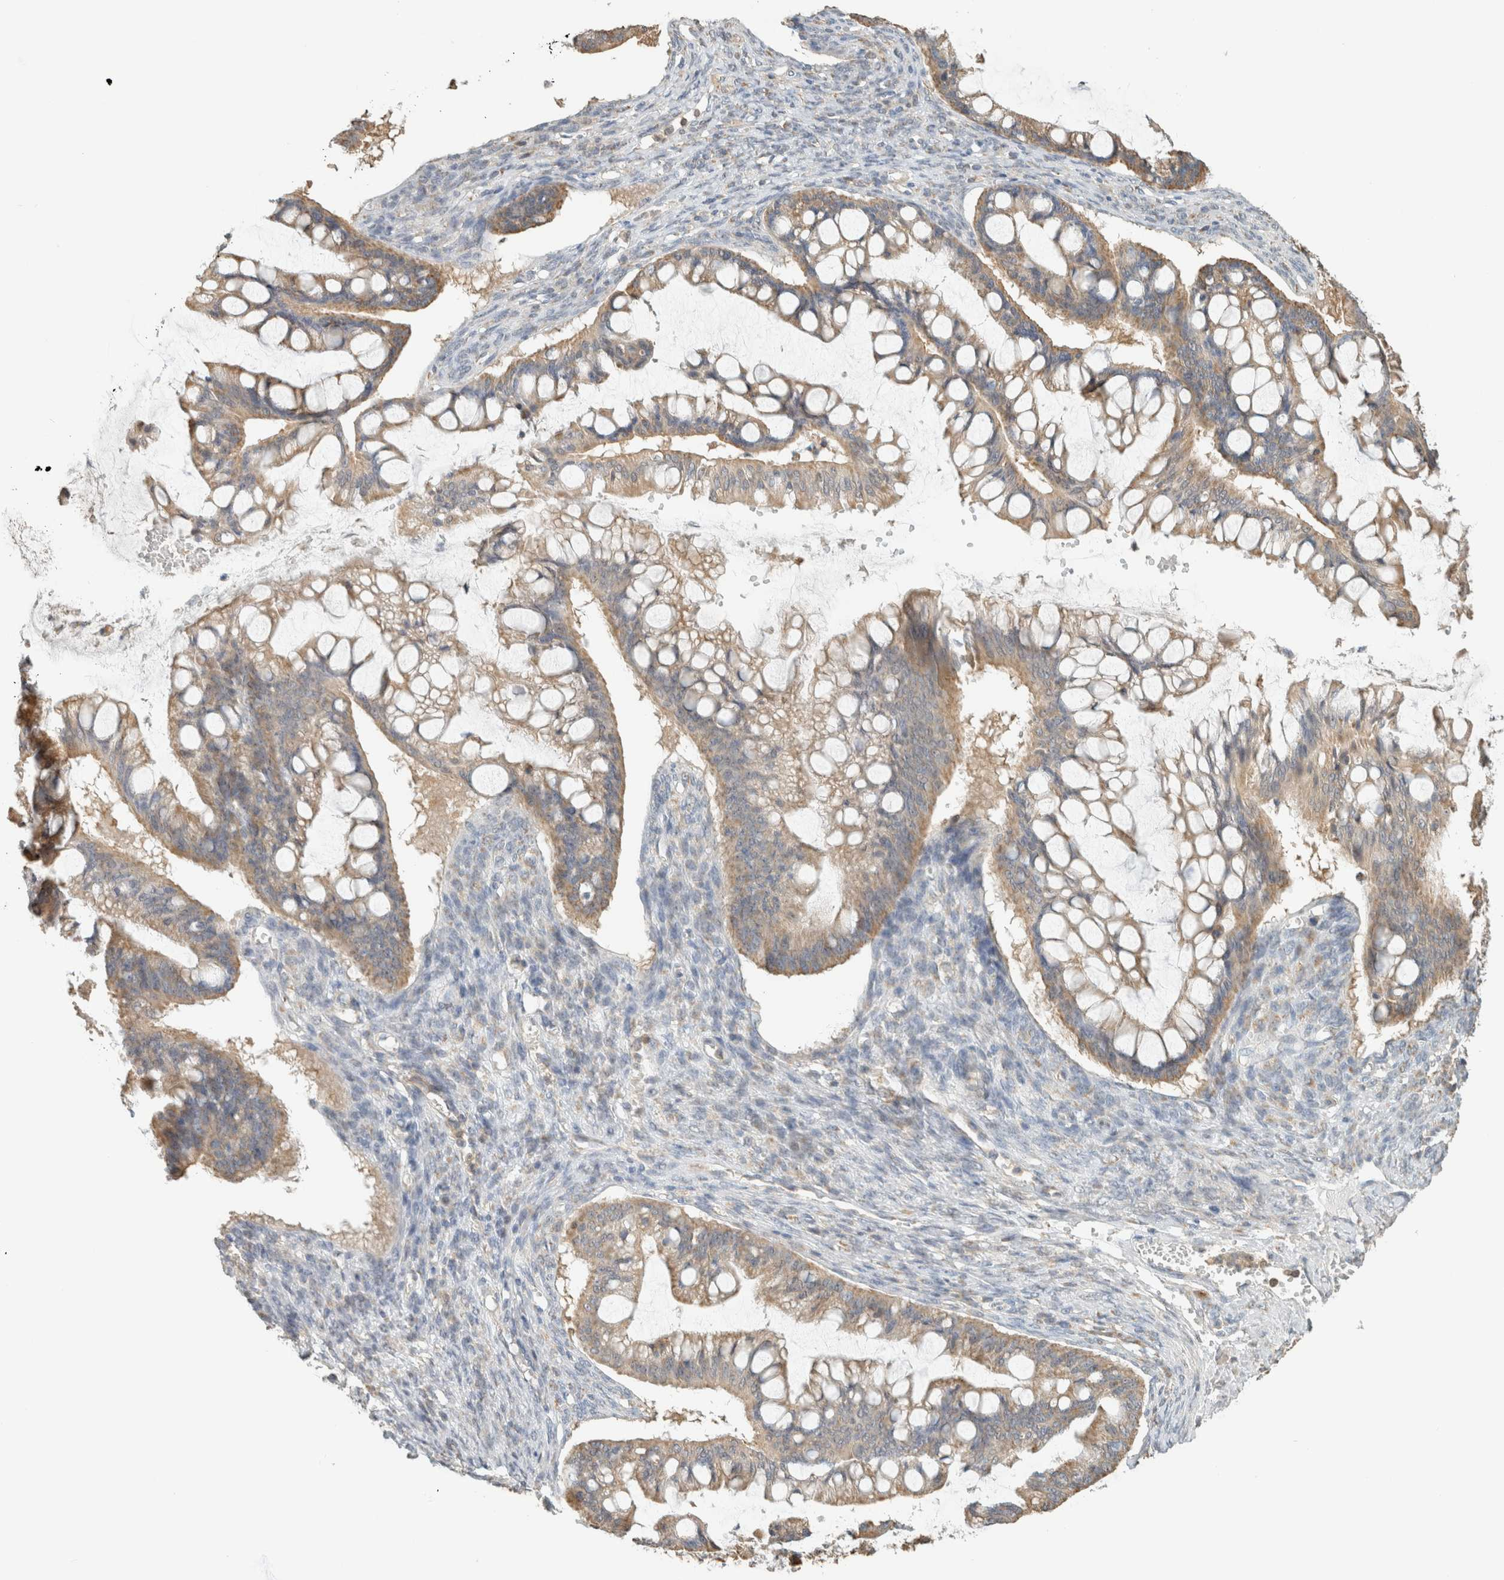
{"staining": {"intensity": "weak", "quantity": ">75%", "location": "cytoplasmic/membranous"}, "tissue": "ovarian cancer", "cell_type": "Tumor cells", "image_type": "cancer", "snomed": [{"axis": "morphology", "description": "Cystadenocarcinoma, mucinous, NOS"}, {"axis": "topography", "description": "Ovary"}], "caption": "The photomicrograph displays staining of ovarian cancer, revealing weak cytoplasmic/membranous protein positivity (brown color) within tumor cells.", "gene": "CAPG", "patient": {"sex": "female", "age": 73}}